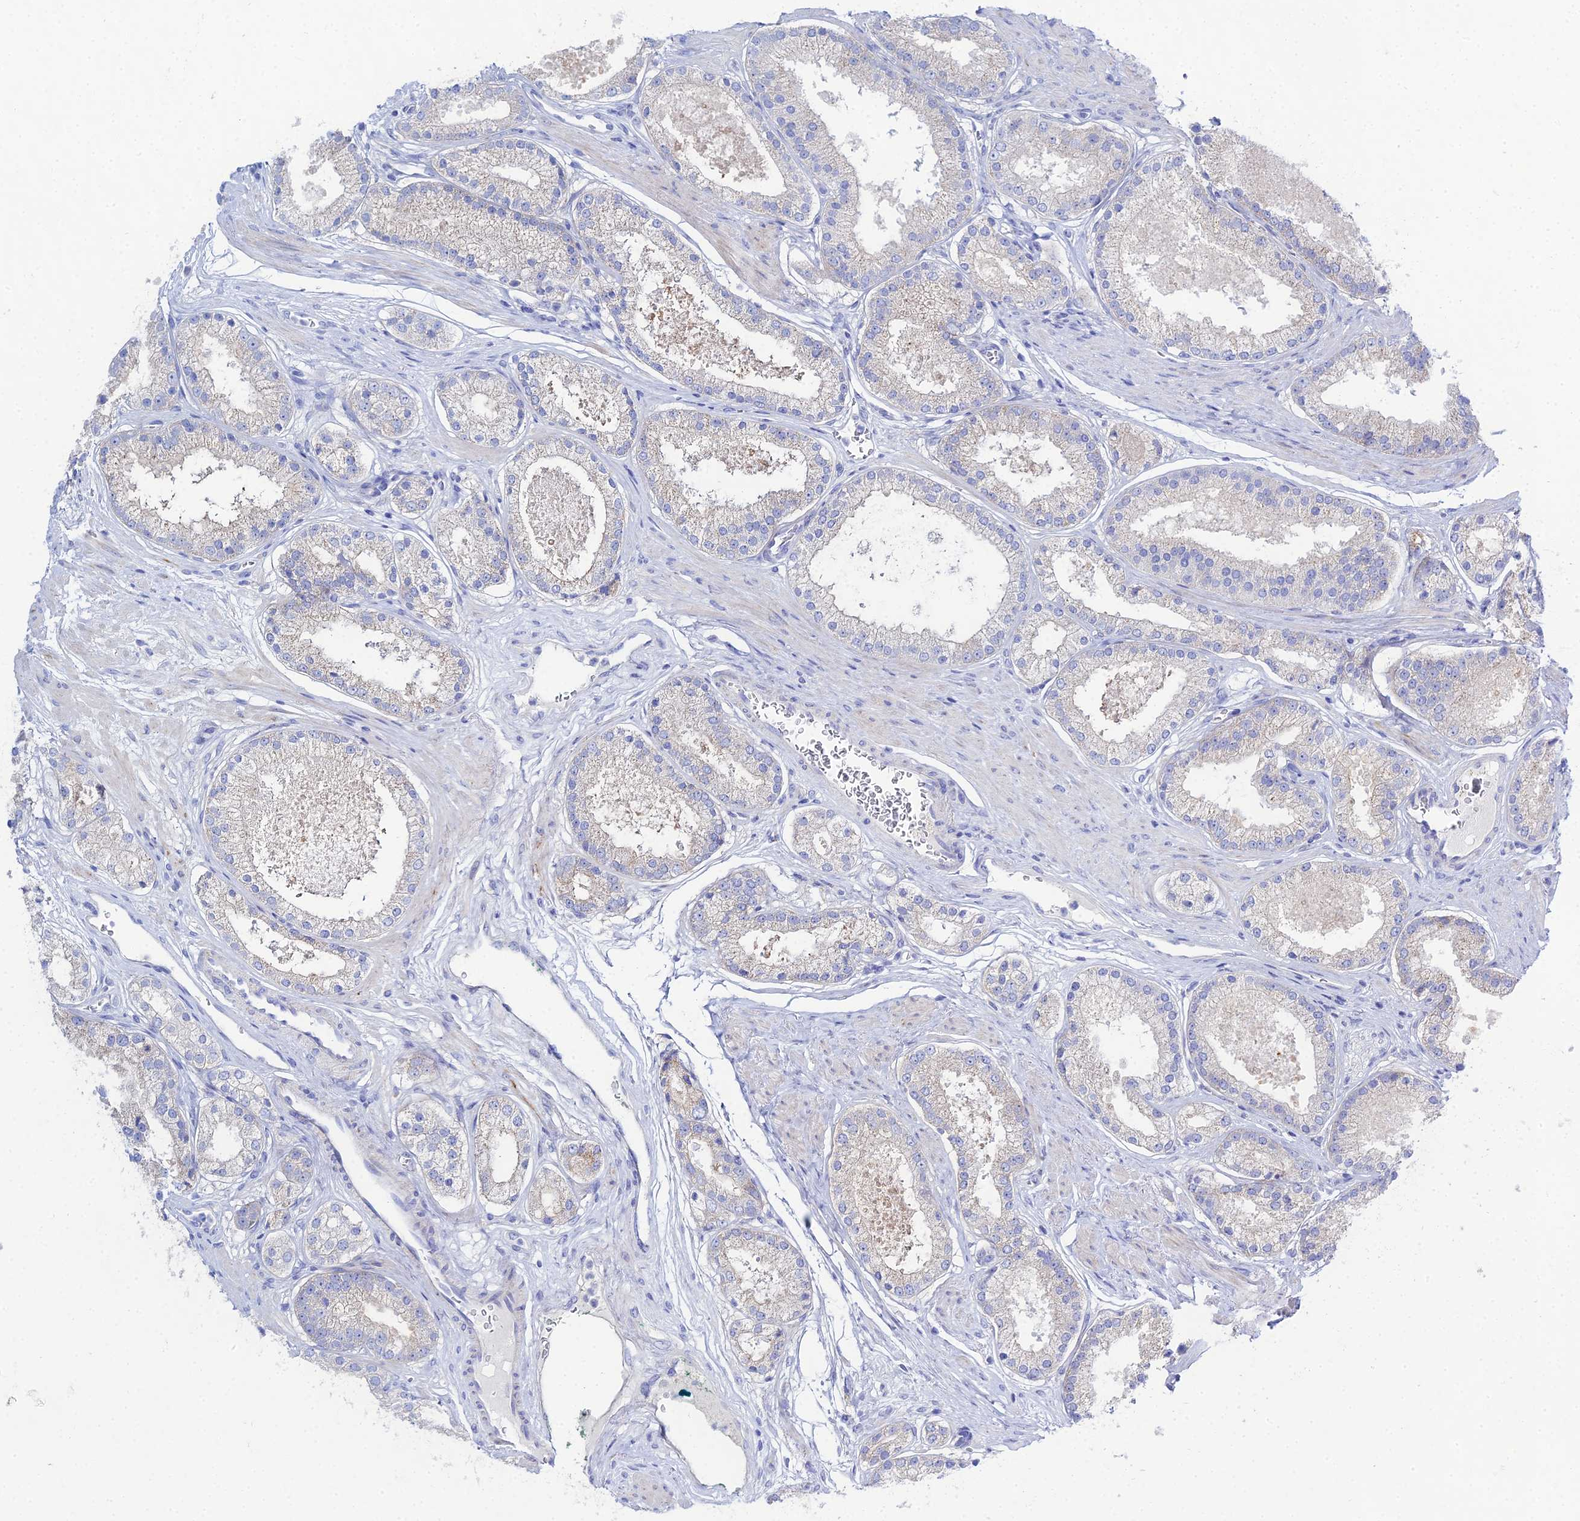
{"staining": {"intensity": "negative", "quantity": "none", "location": "none"}, "tissue": "prostate cancer", "cell_type": "Tumor cells", "image_type": "cancer", "snomed": [{"axis": "morphology", "description": "Adenocarcinoma, Low grade"}, {"axis": "topography", "description": "Prostate"}], "caption": "The IHC photomicrograph has no significant expression in tumor cells of prostate cancer (adenocarcinoma (low-grade)) tissue. (DAB immunohistochemistry (IHC) visualized using brightfield microscopy, high magnification).", "gene": "DHX34", "patient": {"sex": "male", "age": 59}}